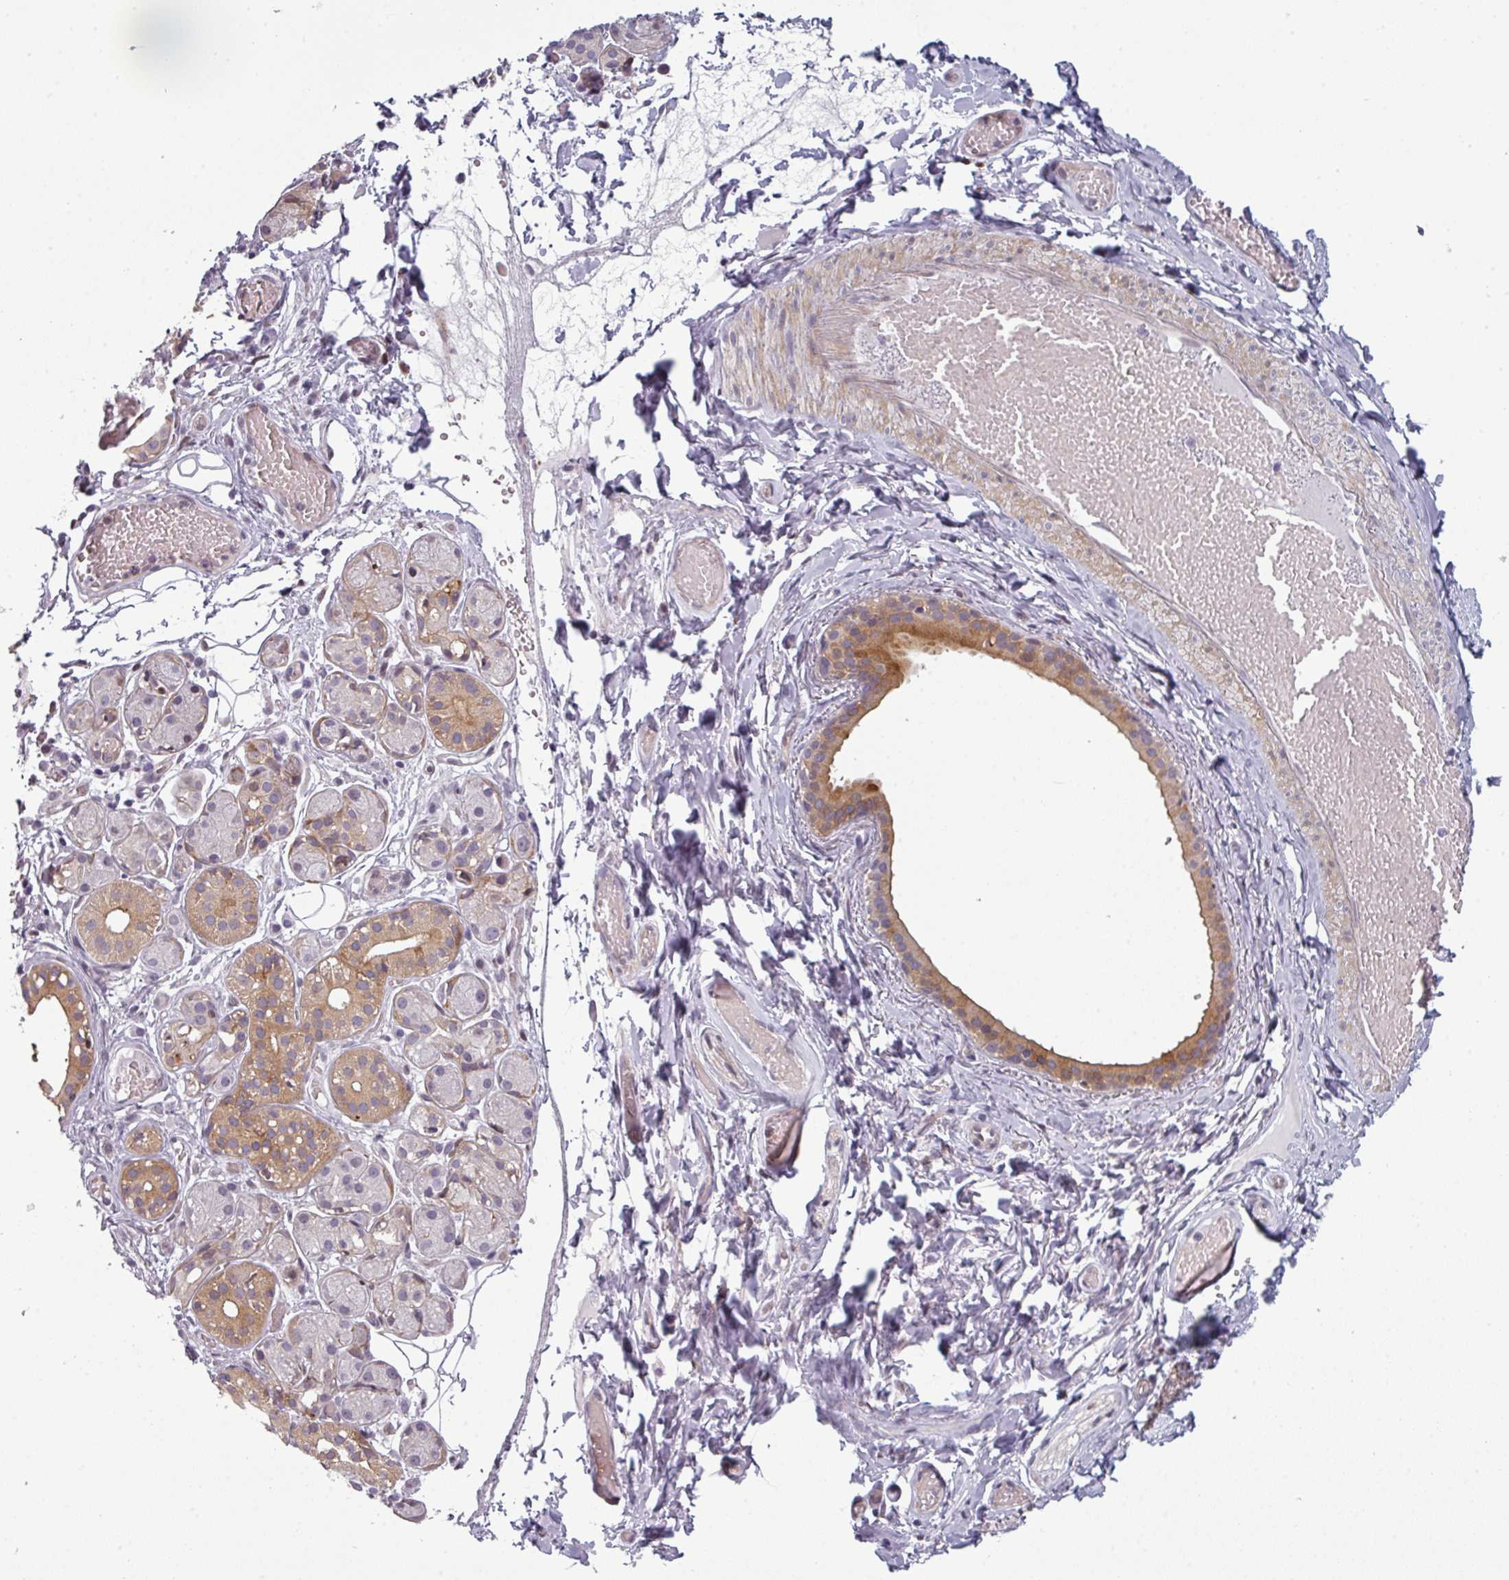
{"staining": {"intensity": "moderate", "quantity": "25%-75%", "location": "cytoplasmic/membranous"}, "tissue": "salivary gland", "cell_type": "Glandular cells", "image_type": "normal", "snomed": [{"axis": "morphology", "description": "Normal tissue, NOS"}, {"axis": "topography", "description": "Salivary gland"}], "caption": "Salivary gland stained with DAB IHC reveals medium levels of moderate cytoplasmic/membranous expression in about 25%-75% of glandular cells.", "gene": "PRAMEF12", "patient": {"sex": "male", "age": 82}}